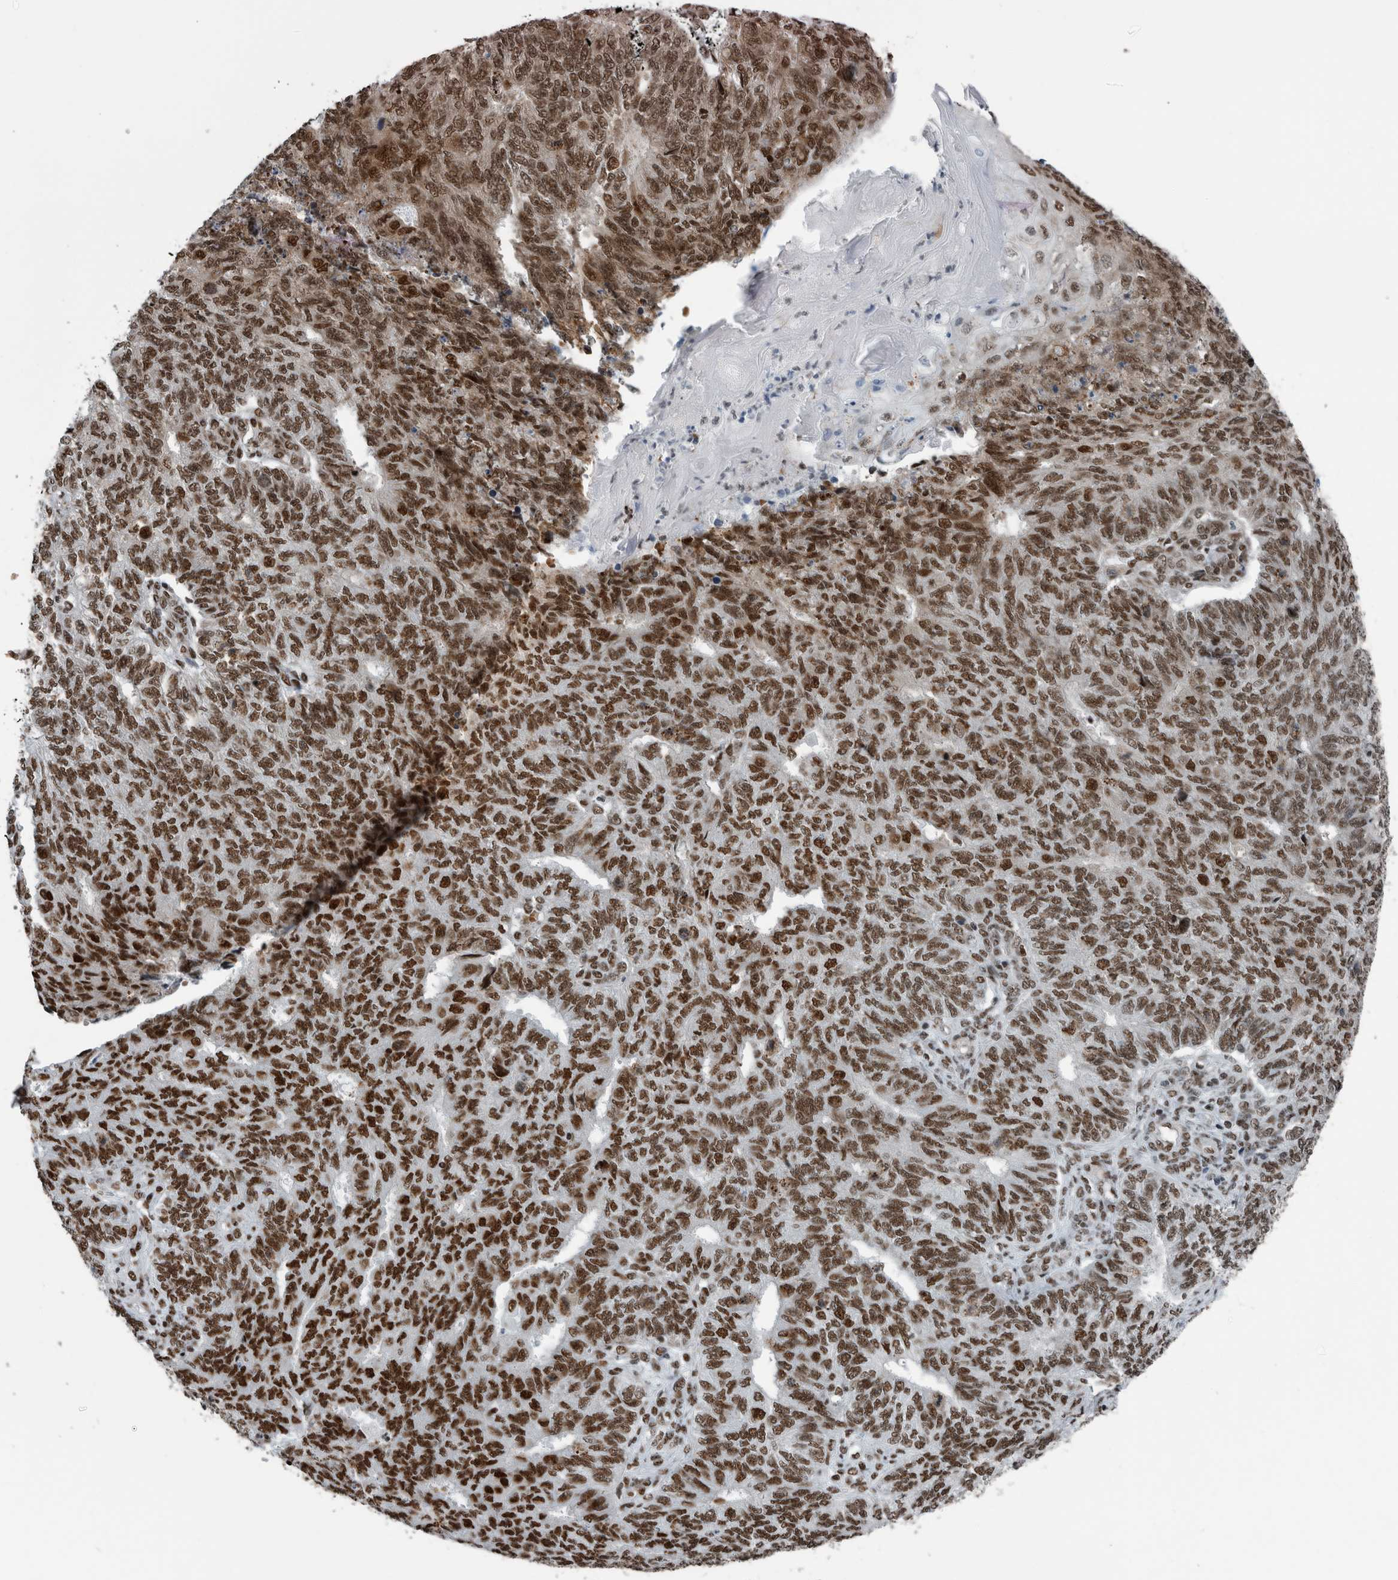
{"staining": {"intensity": "strong", "quantity": ">75%", "location": "nuclear"}, "tissue": "endometrial cancer", "cell_type": "Tumor cells", "image_type": "cancer", "snomed": [{"axis": "morphology", "description": "Adenocarcinoma, NOS"}, {"axis": "topography", "description": "Endometrium"}], "caption": "Immunohistochemical staining of adenocarcinoma (endometrial) demonstrates strong nuclear protein staining in about >75% of tumor cells.", "gene": "DNMT3A", "patient": {"sex": "female", "age": 32}}